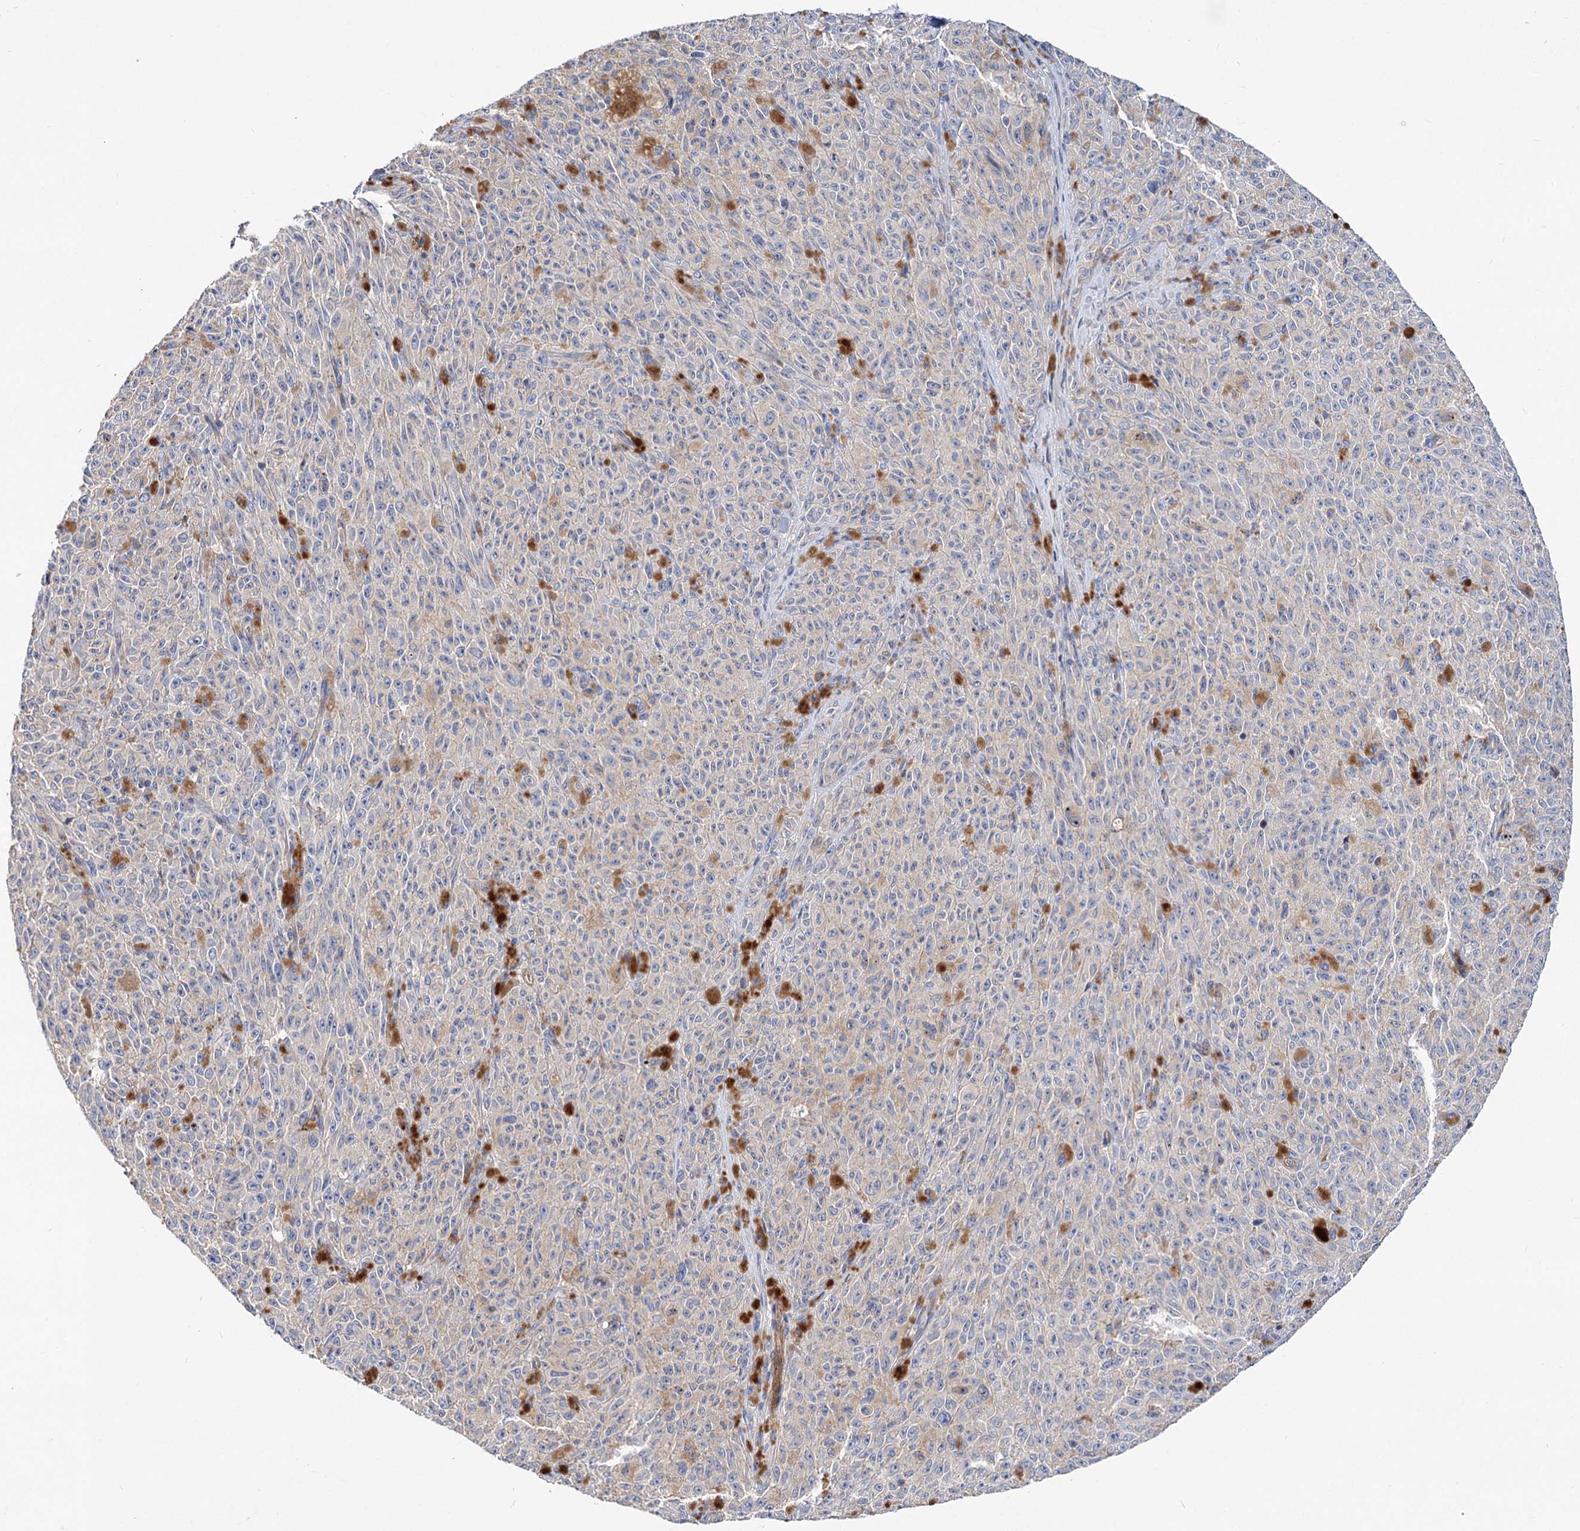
{"staining": {"intensity": "negative", "quantity": "none", "location": "none"}, "tissue": "melanoma", "cell_type": "Tumor cells", "image_type": "cancer", "snomed": [{"axis": "morphology", "description": "Malignant melanoma, NOS"}, {"axis": "topography", "description": "Skin"}], "caption": "Immunohistochemistry of malignant melanoma displays no expression in tumor cells.", "gene": "NUDCD2", "patient": {"sex": "female", "age": 82}}